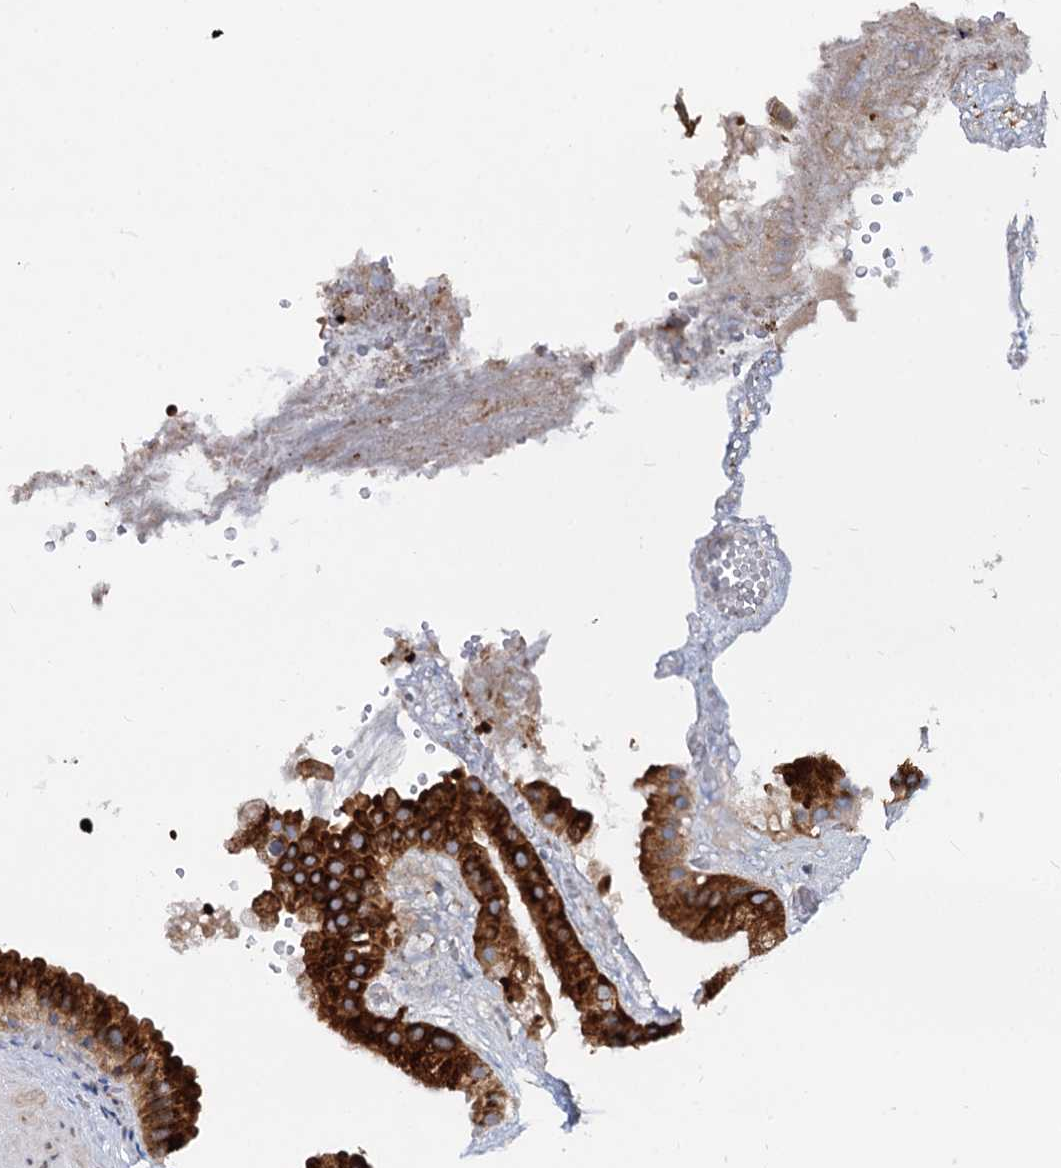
{"staining": {"intensity": "strong", "quantity": ">75%", "location": "cytoplasmic/membranous"}, "tissue": "gallbladder", "cell_type": "Glandular cells", "image_type": "normal", "snomed": [{"axis": "morphology", "description": "Normal tissue, NOS"}, {"axis": "topography", "description": "Gallbladder"}], "caption": "This image displays unremarkable gallbladder stained with IHC to label a protein in brown. The cytoplasmic/membranous of glandular cells show strong positivity for the protein. Nuclei are counter-stained blue.", "gene": "SUPT20H", "patient": {"sex": "male", "age": 55}}